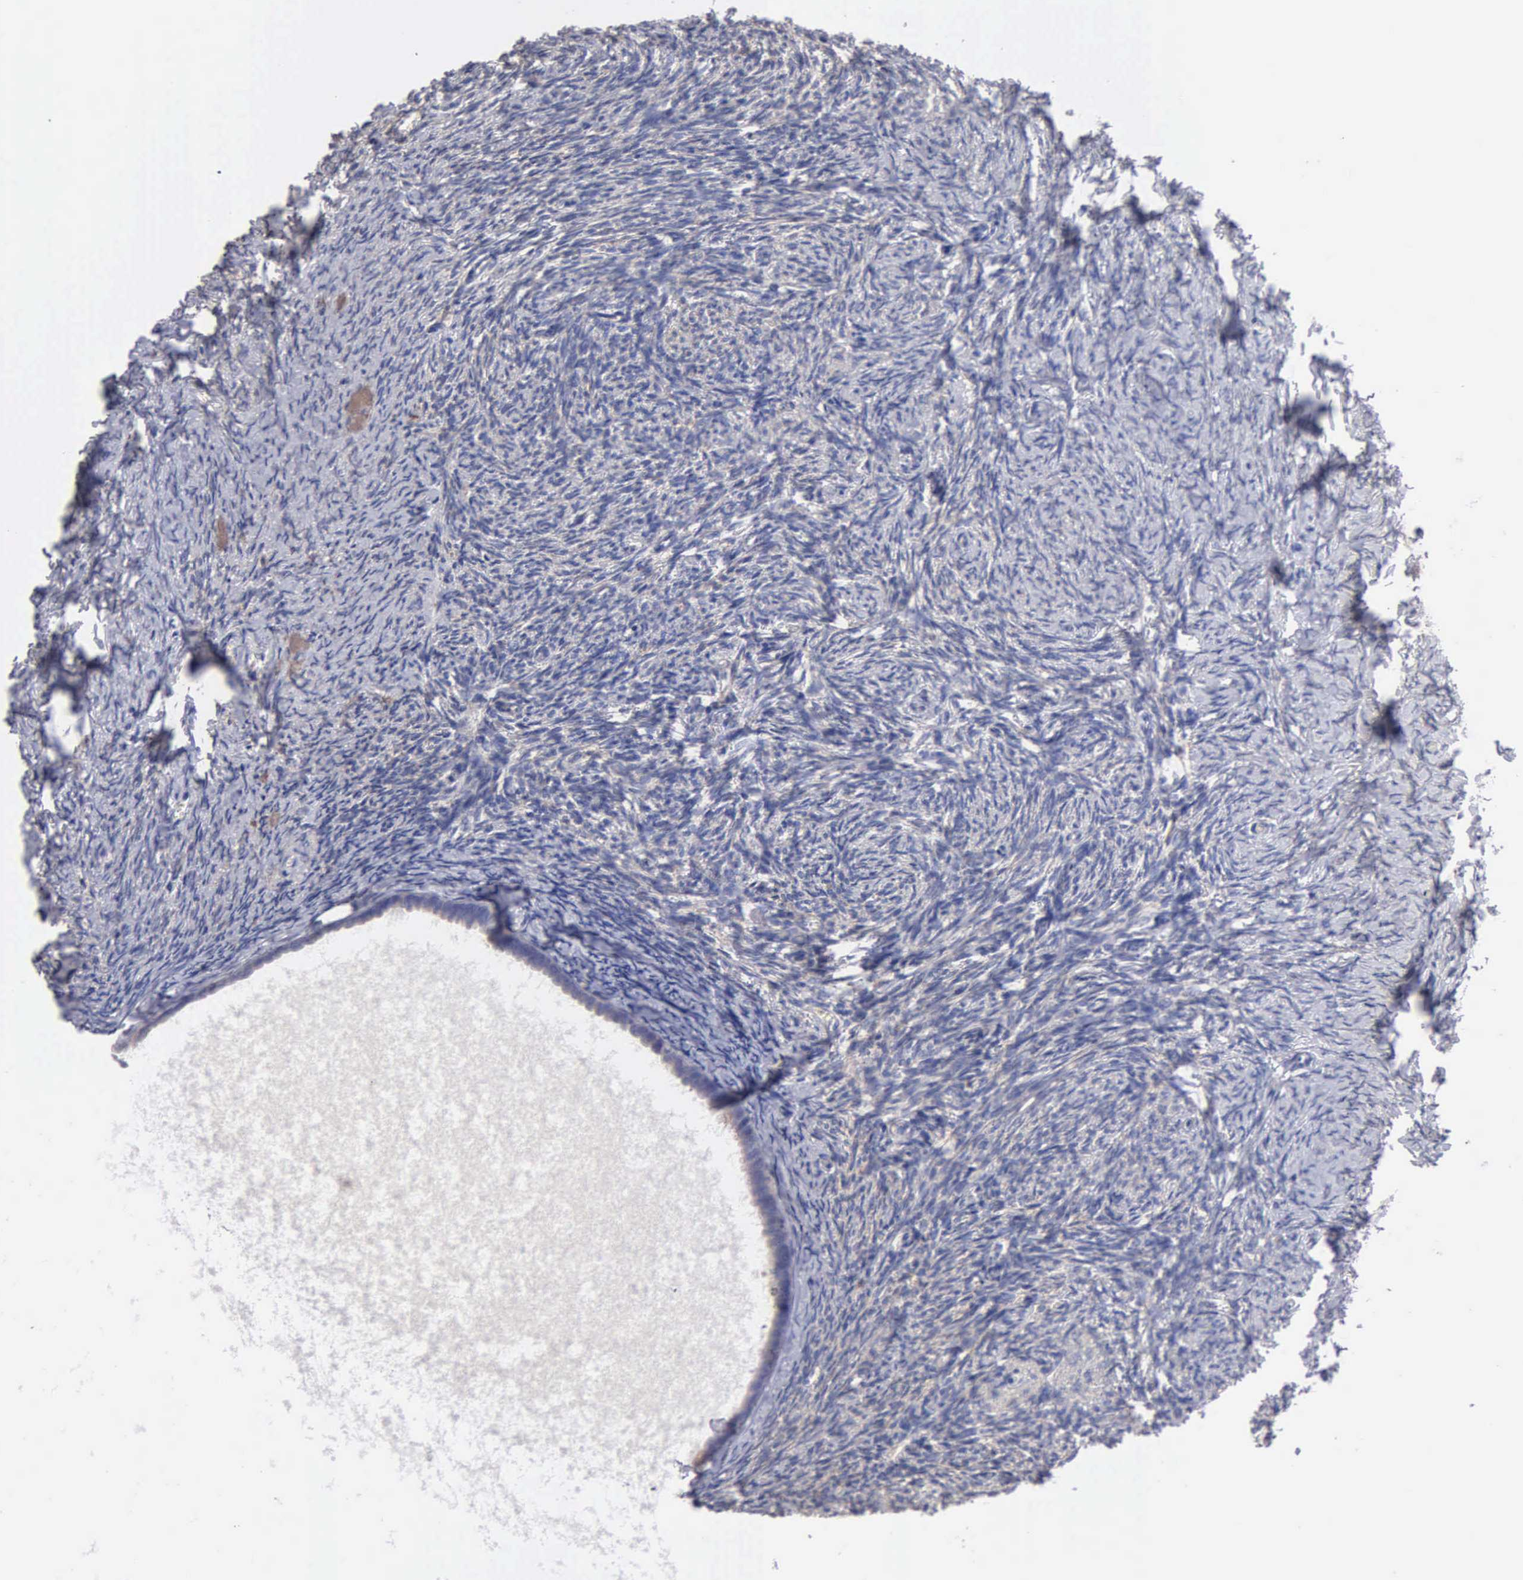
{"staining": {"intensity": "negative", "quantity": "none", "location": "none"}, "tissue": "ovary", "cell_type": "Ovarian stroma cells", "image_type": "normal", "snomed": [{"axis": "morphology", "description": "Normal tissue, NOS"}, {"axis": "topography", "description": "Ovary"}], "caption": "Photomicrograph shows no significant protein staining in ovarian stroma cells of benign ovary.", "gene": "PTGS2", "patient": {"sex": "female", "age": 54}}